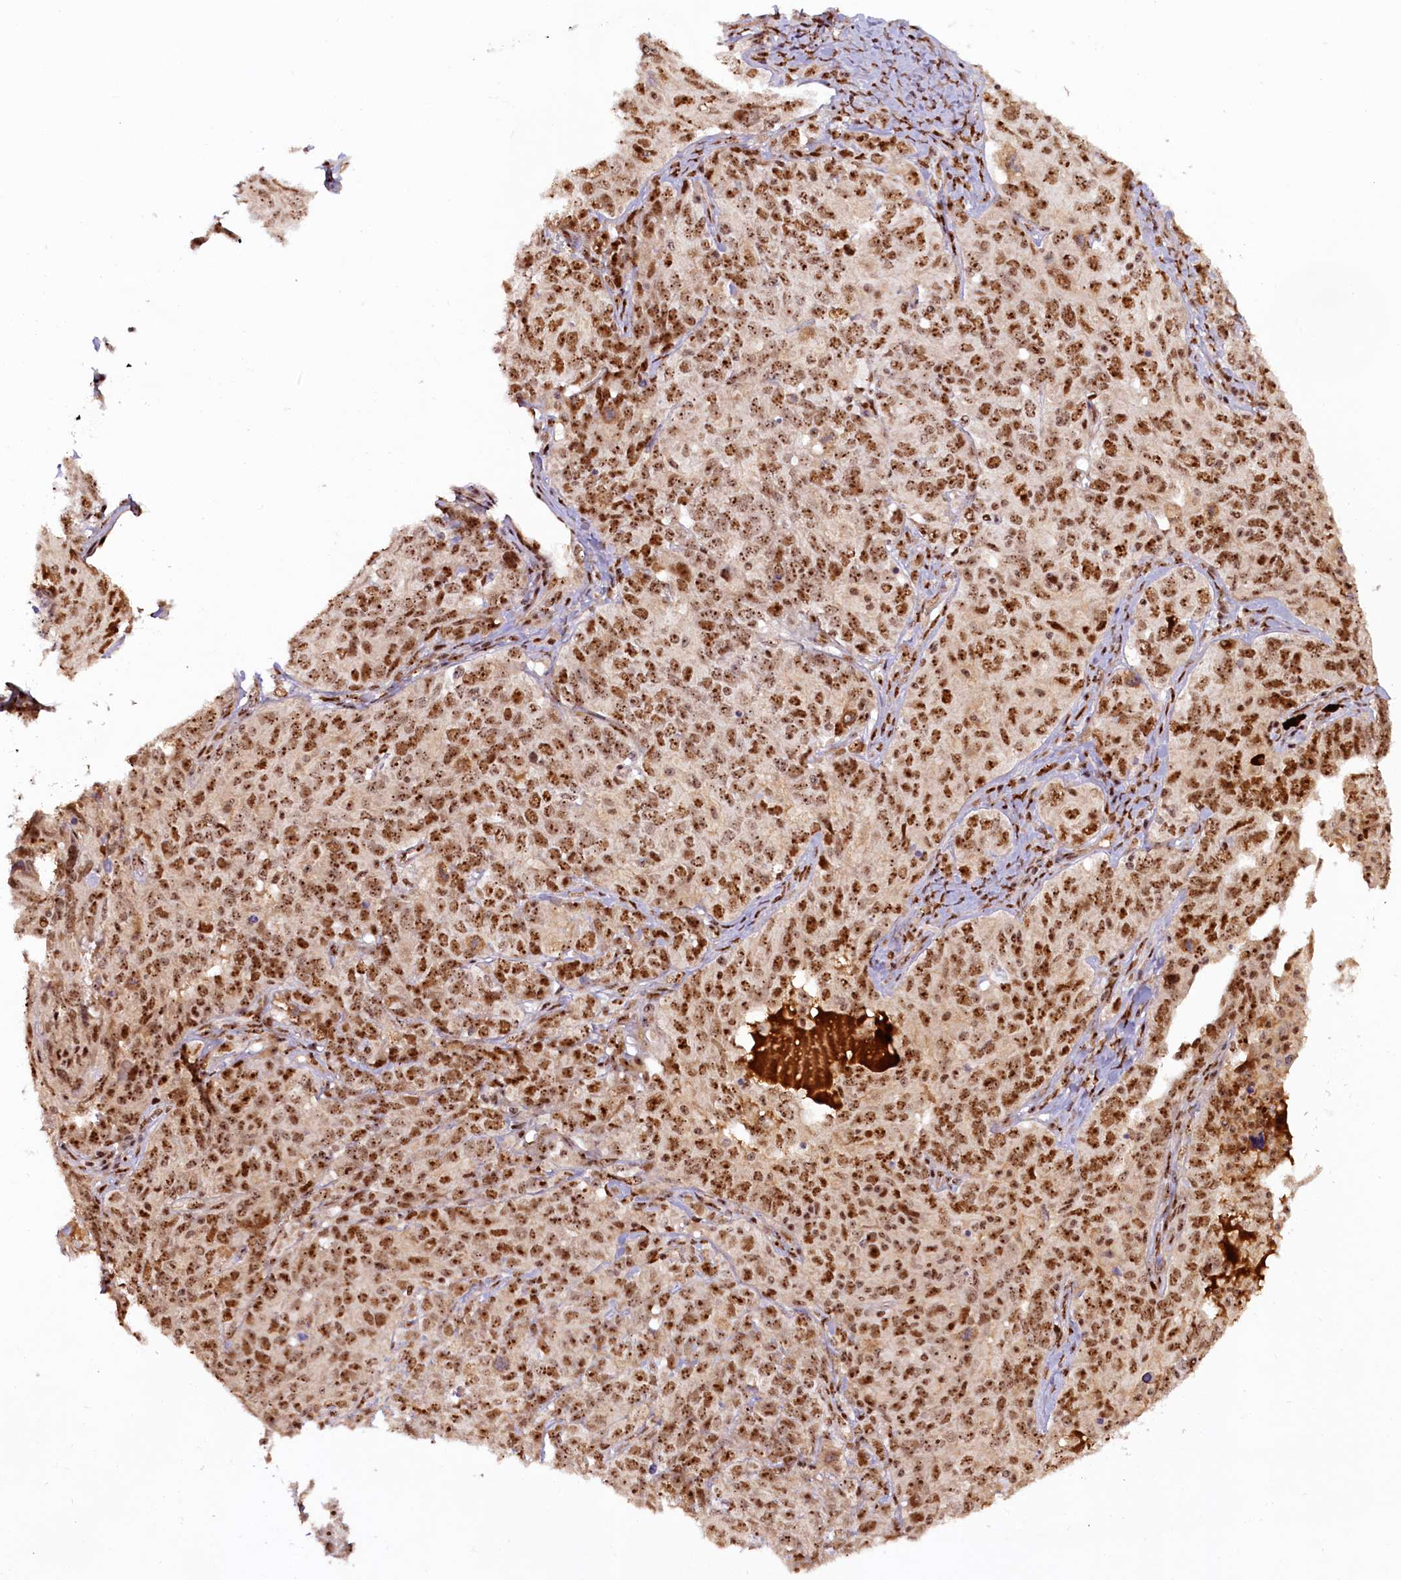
{"staining": {"intensity": "strong", "quantity": ">75%", "location": "nuclear"}, "tissue": "ovarian cancer", "cell_type": "Tumor cells", "image_type": "cancer", "snomed": [{"axis": "morphology", "description": "Carcinoma, endometroid"}, {"axis": "topography", "description": "Ovary"}], "caption": "Immunohistochemical staining of human ovarian cancer displays high levels of strong nuclear protein staining in about >75% of tumor cells. (brown staining indicates protein expression, while blue staining denotes nuclei).", "gene": "TCOF1", "patient": {"sex": "female", "age": 62}}